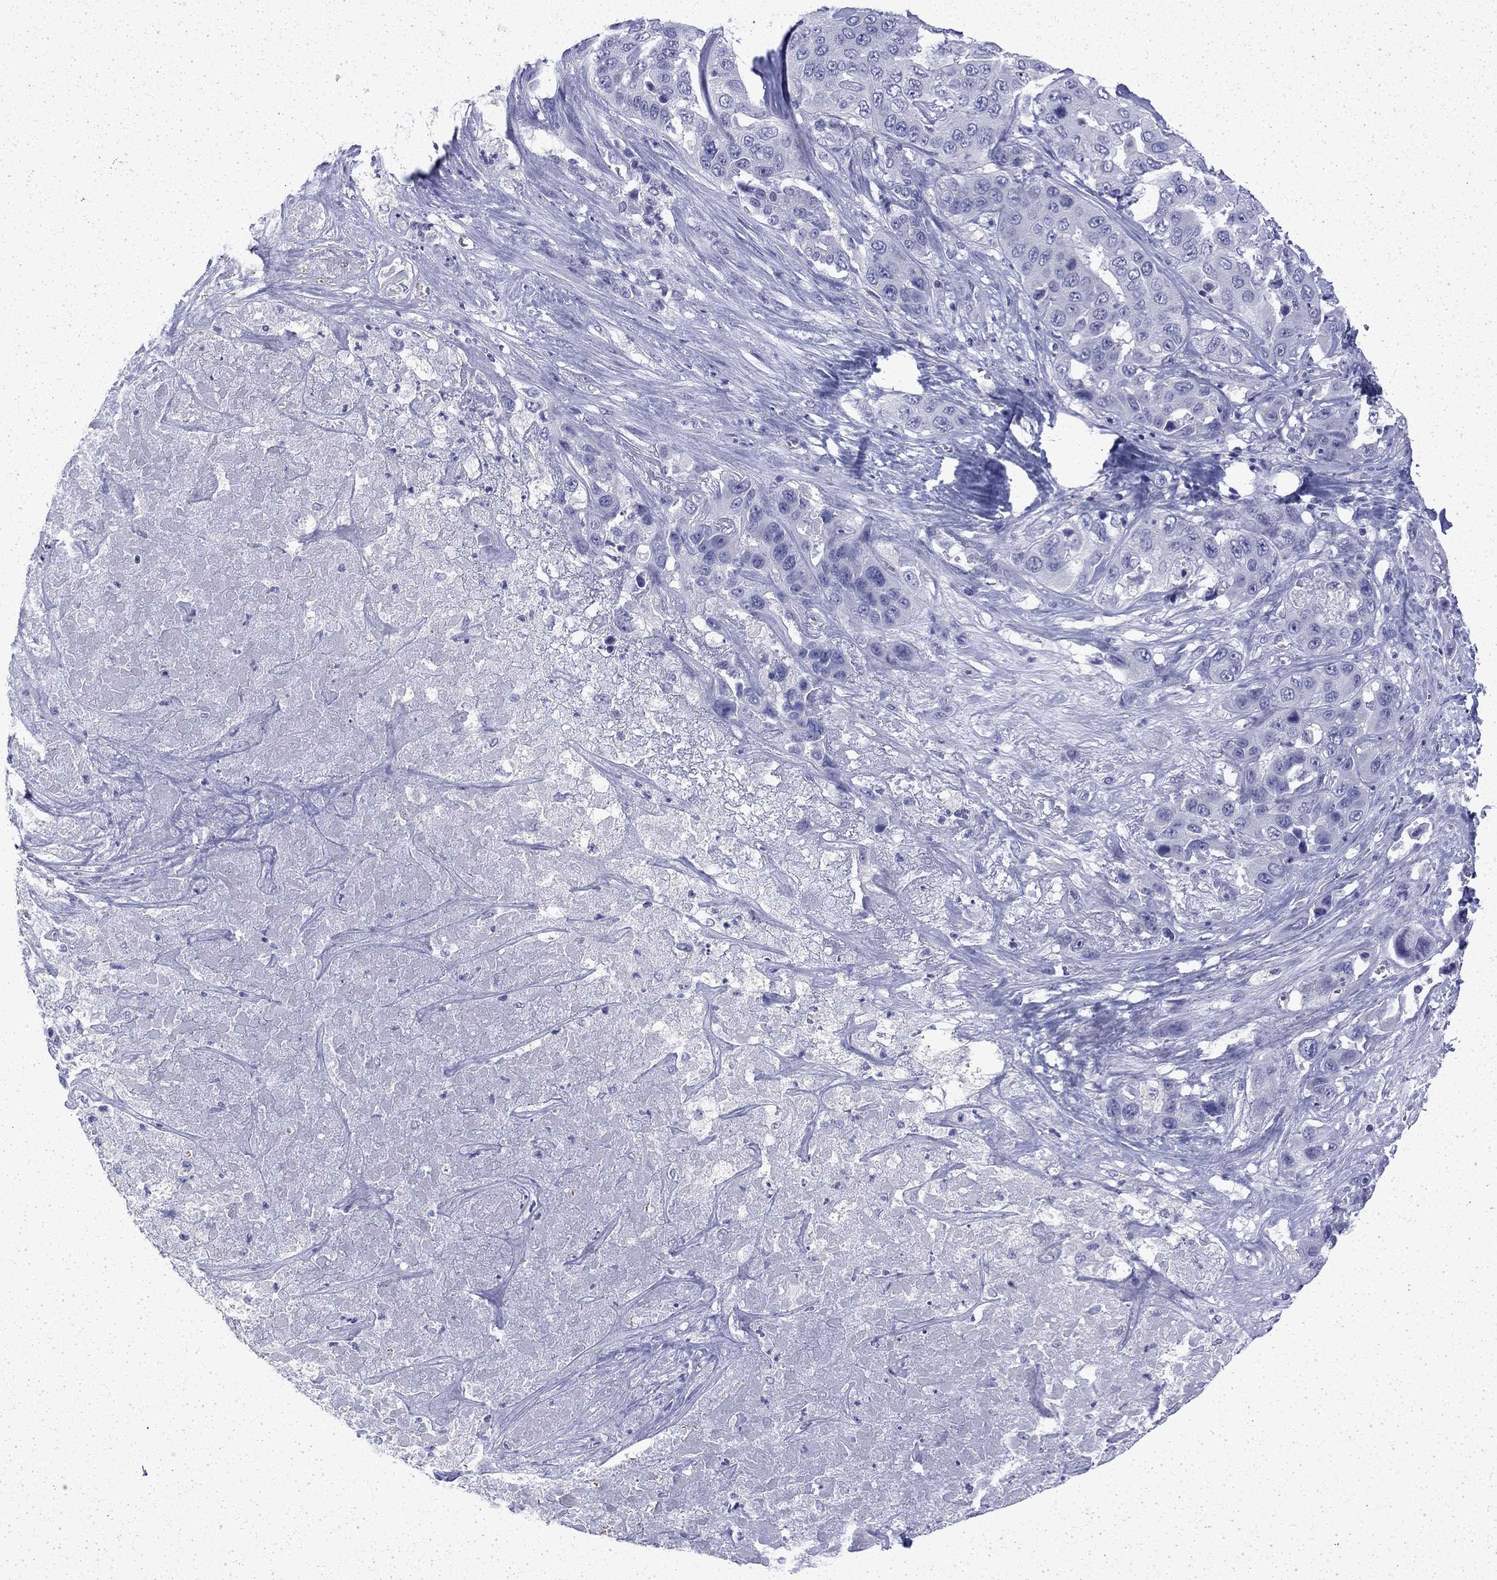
{"staining": {"intensity": "negative", "quantity": "none", "location": "none"}, "tissue": "liver cancer", "cell_type": "Tumor cells", "image_type": "cancer", "snomed": [{"axis": "morphology", "description": "Cholangiocarcinoma"}, {"axis": "topography", "description": "Liver"}], "caption": "Immunohistochemistry histopathology image of neoplastic tissue: human liver cancer (cholangiocarcinoma) stained with DAB (3,3'-diaminobenzidine) shows no significant protein staining in tumor cells.", "gene": "ENPP6", "patient": {"sex": "female", "age": 52}}